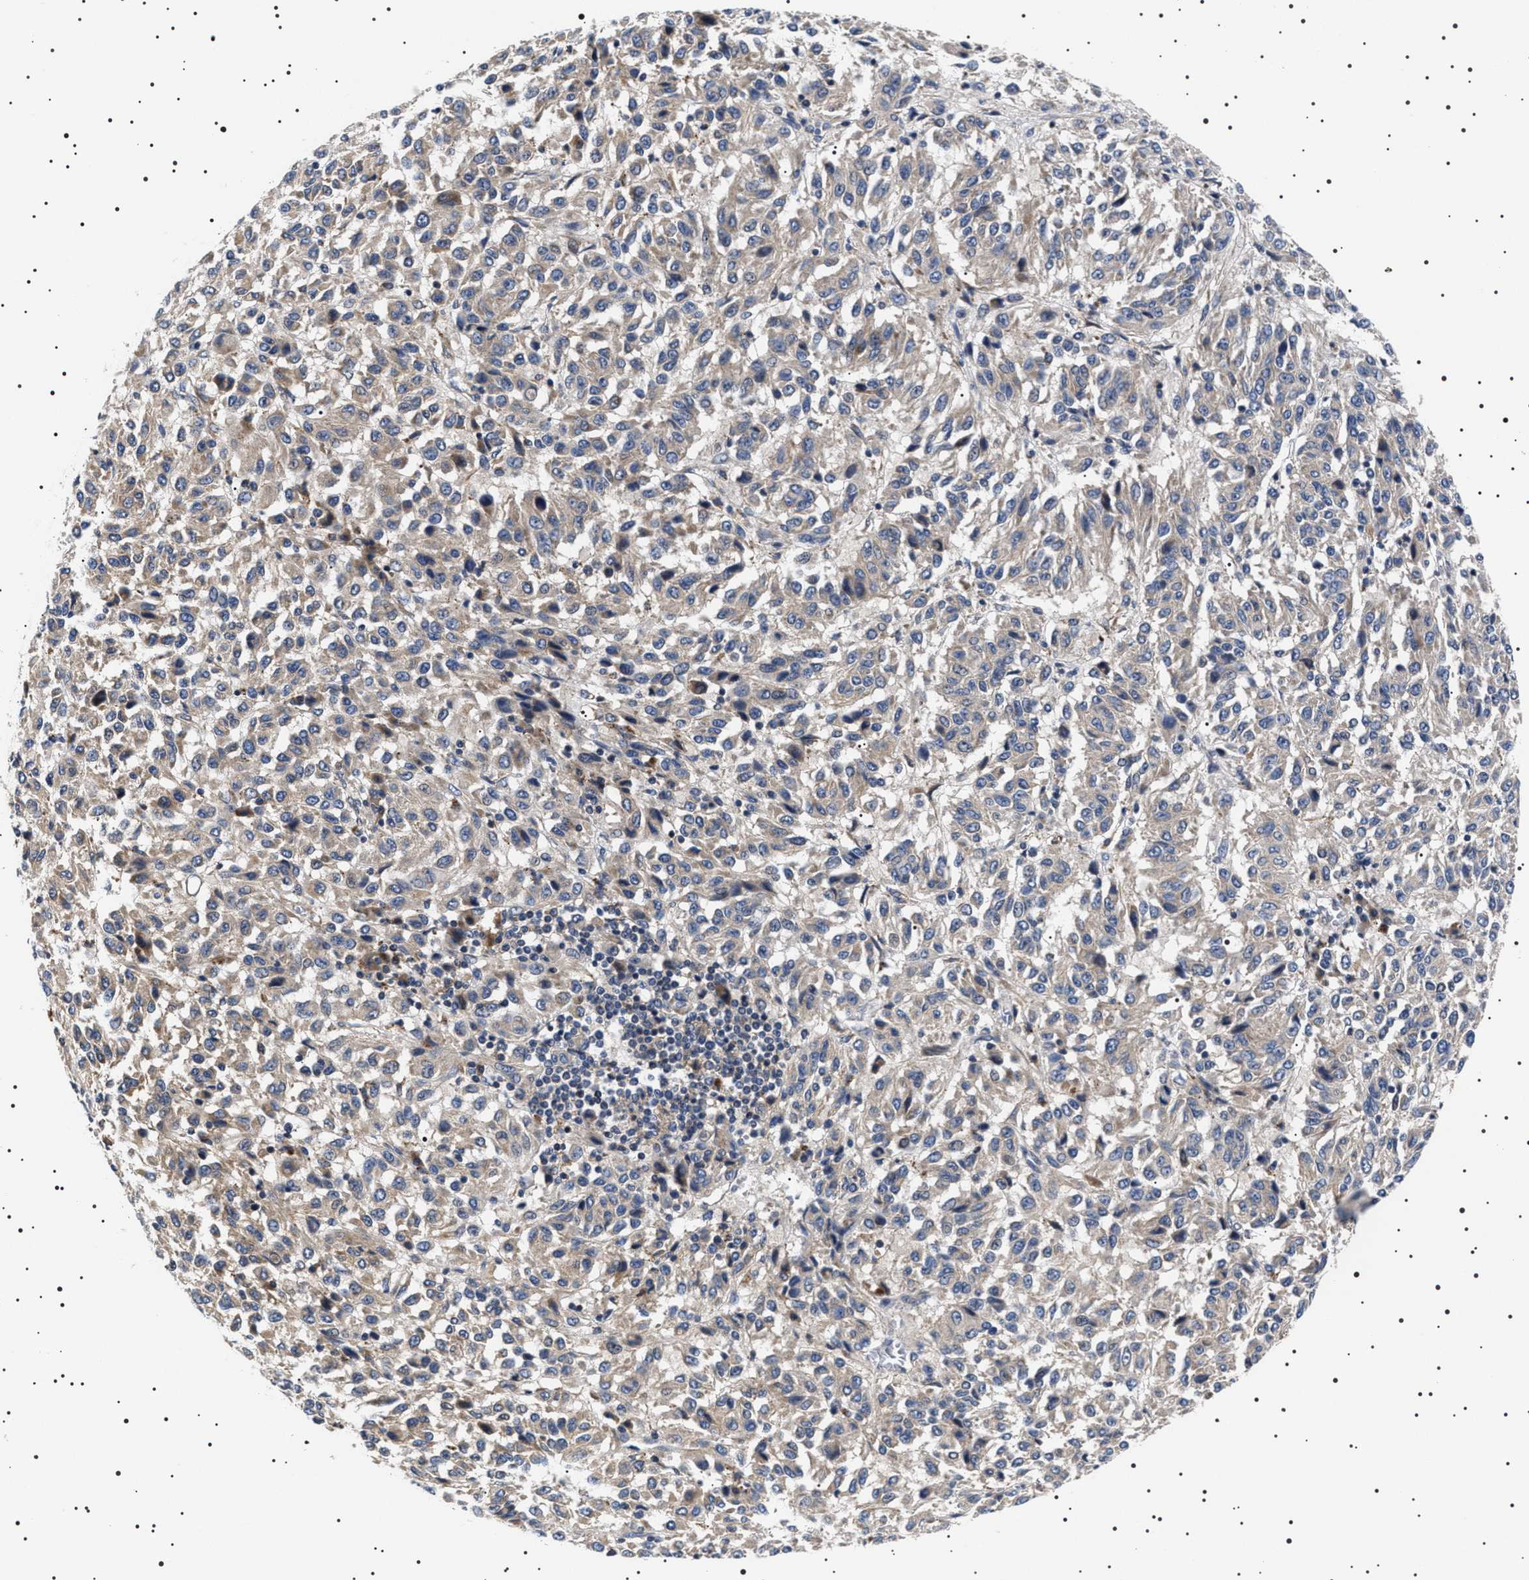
{"staining": {"intensity": "weak", "quantity": "25%-75%", "location": "cytoplasmic/membranous"}, "tissue": "melanoma", "cell_type": "Tumor cells", "image_type": "cancer", "snomed": [{"axis": "morphology", "description": "Malignant melanoma, Metastatic site"}, {"axis": "topography", "description": "Lung"}], "caption": "DAB (3,3'-diaminobenzidine) immunohistochemical staining of human melanoma exhibits weak cytoplasmic/membranous protein staining in approximately 25%-75% of tumor cells. Using DAB (3,3'-diaminobenzidine) (brown) and hematoxylin (blue) stains, captured at high magnification using brightfield microscopy.", "gene": "SLC4A7", "patient": {"sex": "male", "age": 64}}